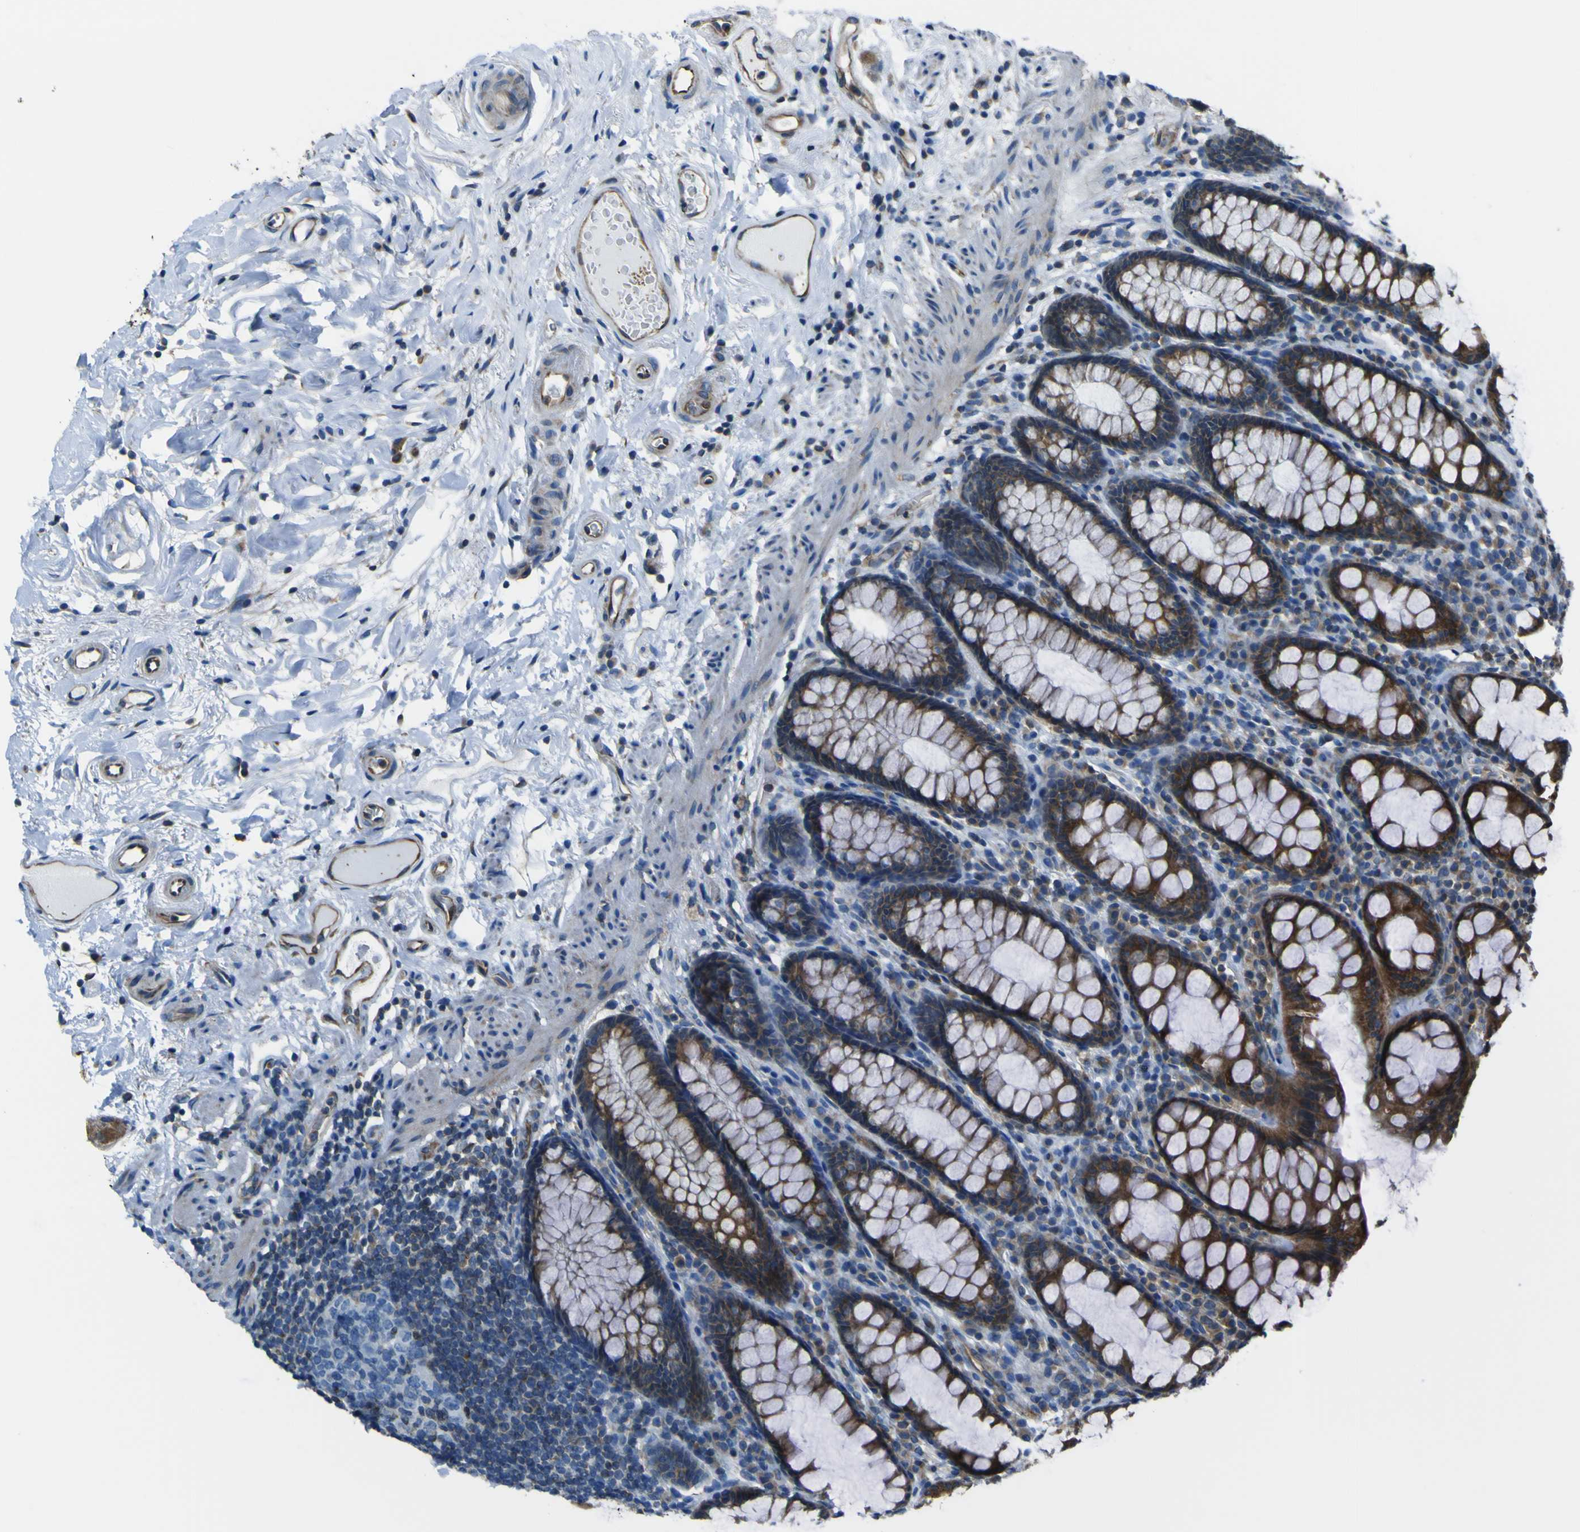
{"staining": {"intensity": "strong", "quantity": ">75%", "location": "cytoplasmic/membranous"}, "tissue": "rectum", "cell_type": "Glandular cells", "image_type": "normal", "snomed": [{"axis": "morphology", "description": "Normal tissue, NOS"}, {"axis": "topography", "description": "Rectum"}], "caption": "Strong cytoplasmic/membranous protein staining is identified in about >75% of glandular cells in rectum. Nuclei are stained in blue.", "gene": "STIM1", "patient": {"sex": "male", "age": 92}}